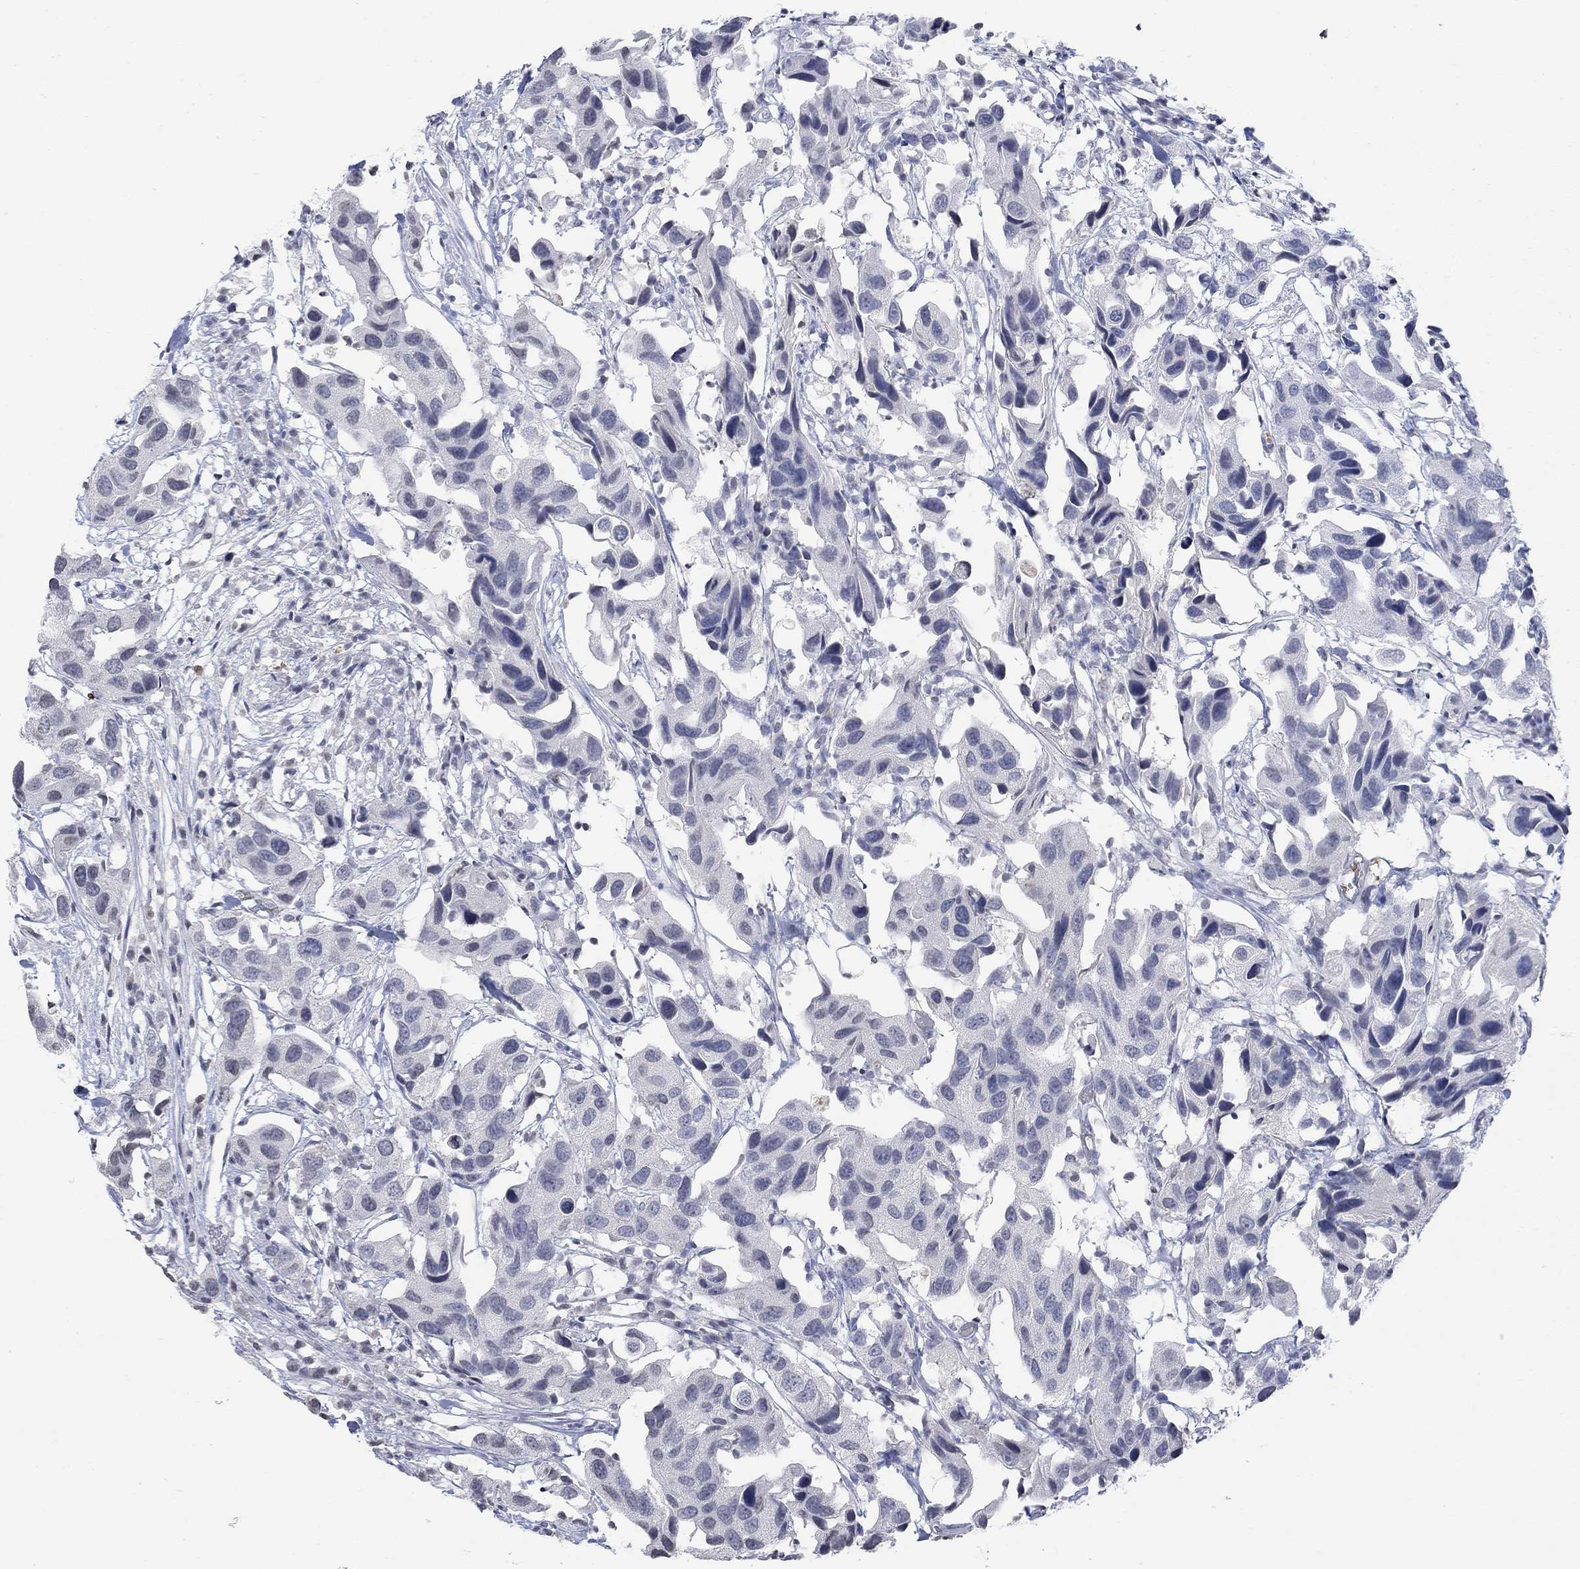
{"staining": {"intensity": "negative", "quantity": "none", "location": "none"}, "tissue": "urothelial cancer", "cell_type": "Tumor cells", "image_type": "cancer", "snomed": [{"axis": "morphology", "description": "Urothelial carcinoma, High grade"}, {"axis": "topography", "description": "Urinary bladder"}], "caption": "An immunohistochemistry (IHC) image of urothelial cancer is shown. There is no staining in tumor cells of urothelial cancer.", "gene": "TMEM255A", "patient": {"sex": "male", "age": 79}}